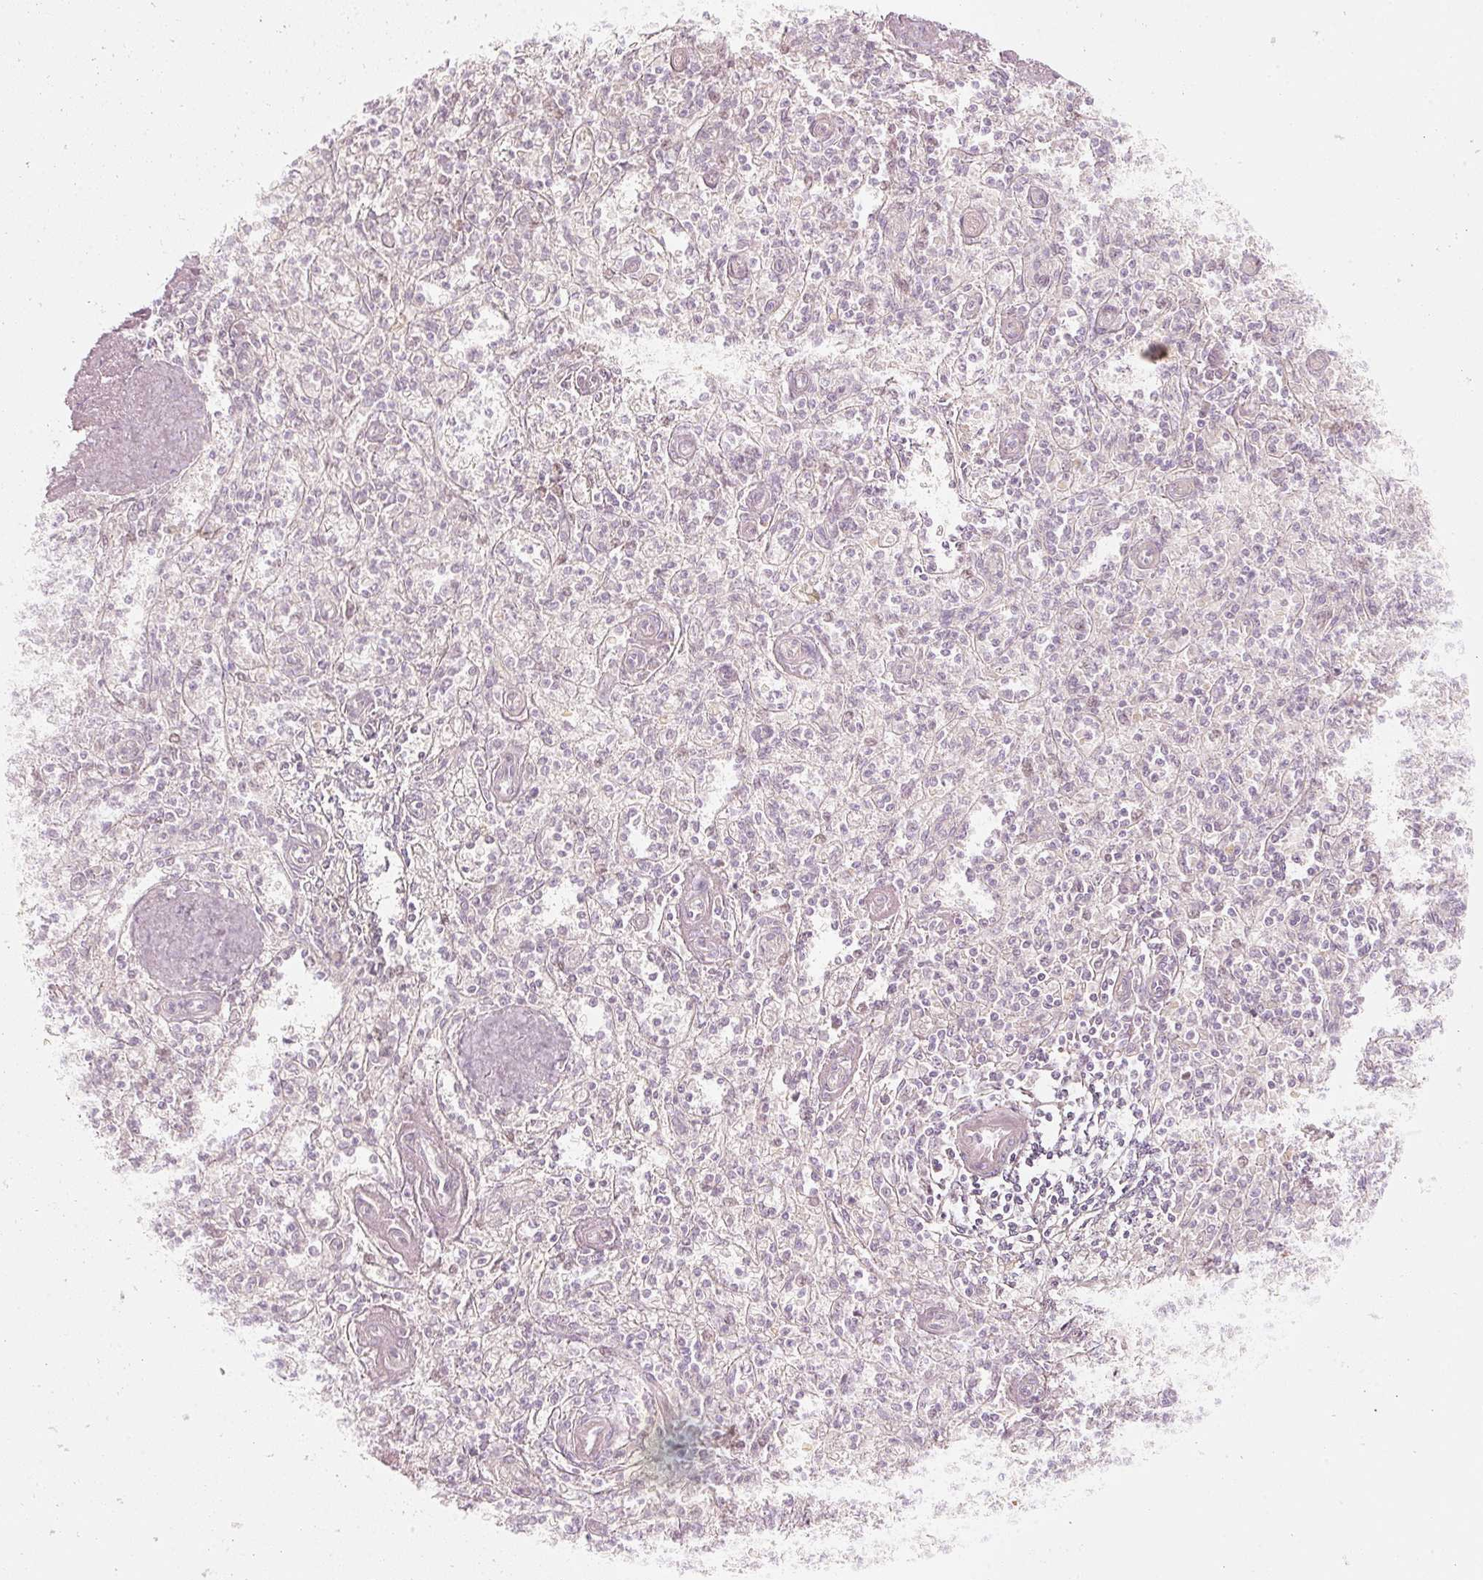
{"staining": {"intensity": "negative", "quantity": "none", "location": "none"}, "tissue": "spleen", "cell_type": "Cells in red pulp", "image_type": "normal", "snomed": [{"axis": "morphology", "description": "Normal tissue, NOS"}, {"axis": "topography", "description": "Spleen"}], "caption": "IHC micrograph of normal spleen stained for a protein (brown), which demonstrates no staining in cells in red pulp.", "gene": "DAPP1", "patient": {"sex": "female", "age": 70}}